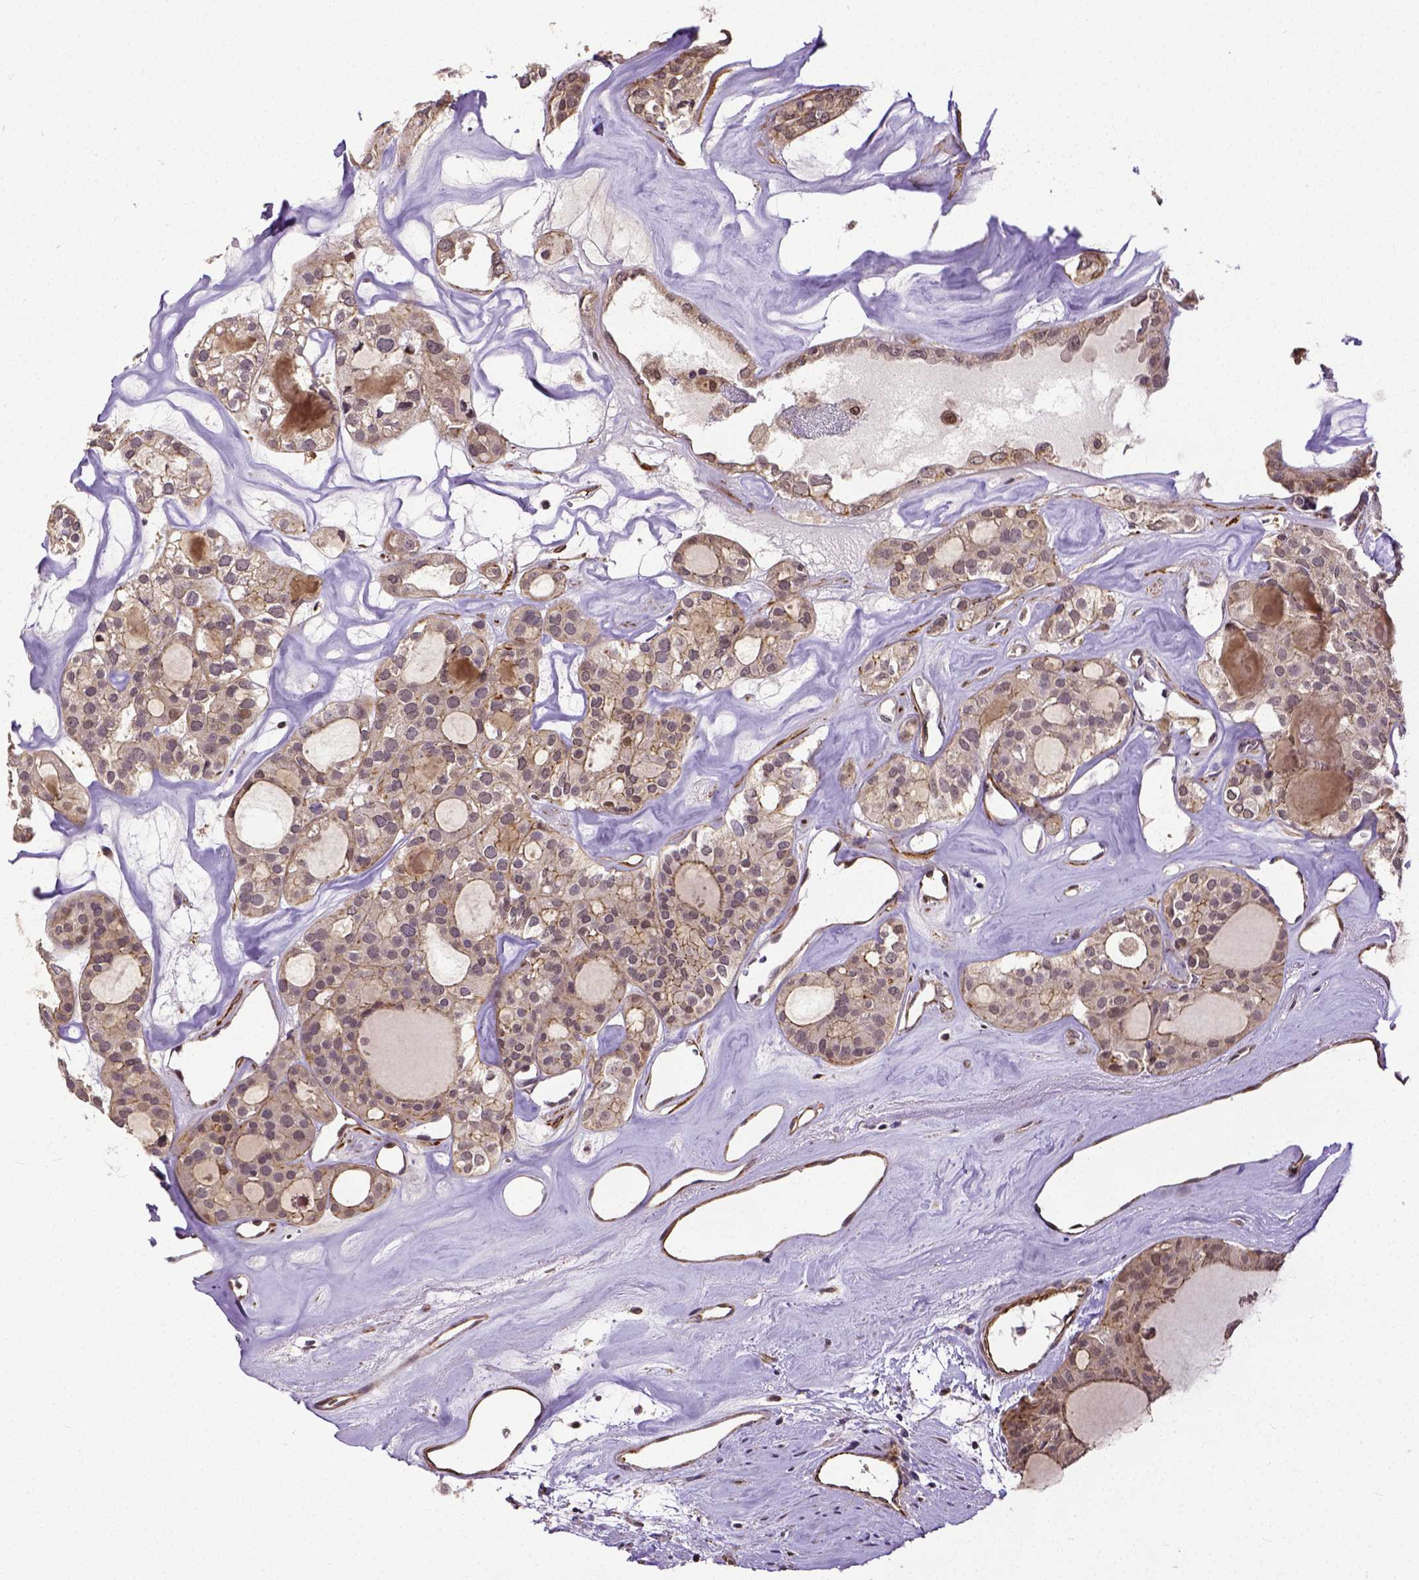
{"staining": {"intensity": "weak", "quantity": "25%-75%", "location": "cytoplasmic/membranous"}, "tissue": "thyroid cancer", "cell_type": "Tumor cells", "image_type": "cancer", "snomed": [{"axis": "morphology", "description": "Follicular adenoma carcinoma, NOS"}, {"axis": "topography", "description": "Thyroid gland"}], "caption": "A micrograph of human follicular adenoma carcinoma (thyroid) stained for a protein demonstrates weak cytoplasmic/membranous brown staining in tumor cells. Ihc stains the protein of interest in brown and the nuclei are stained blue.", "gene": "DICER1", "patient": {"sex": "male", "age": 75}}